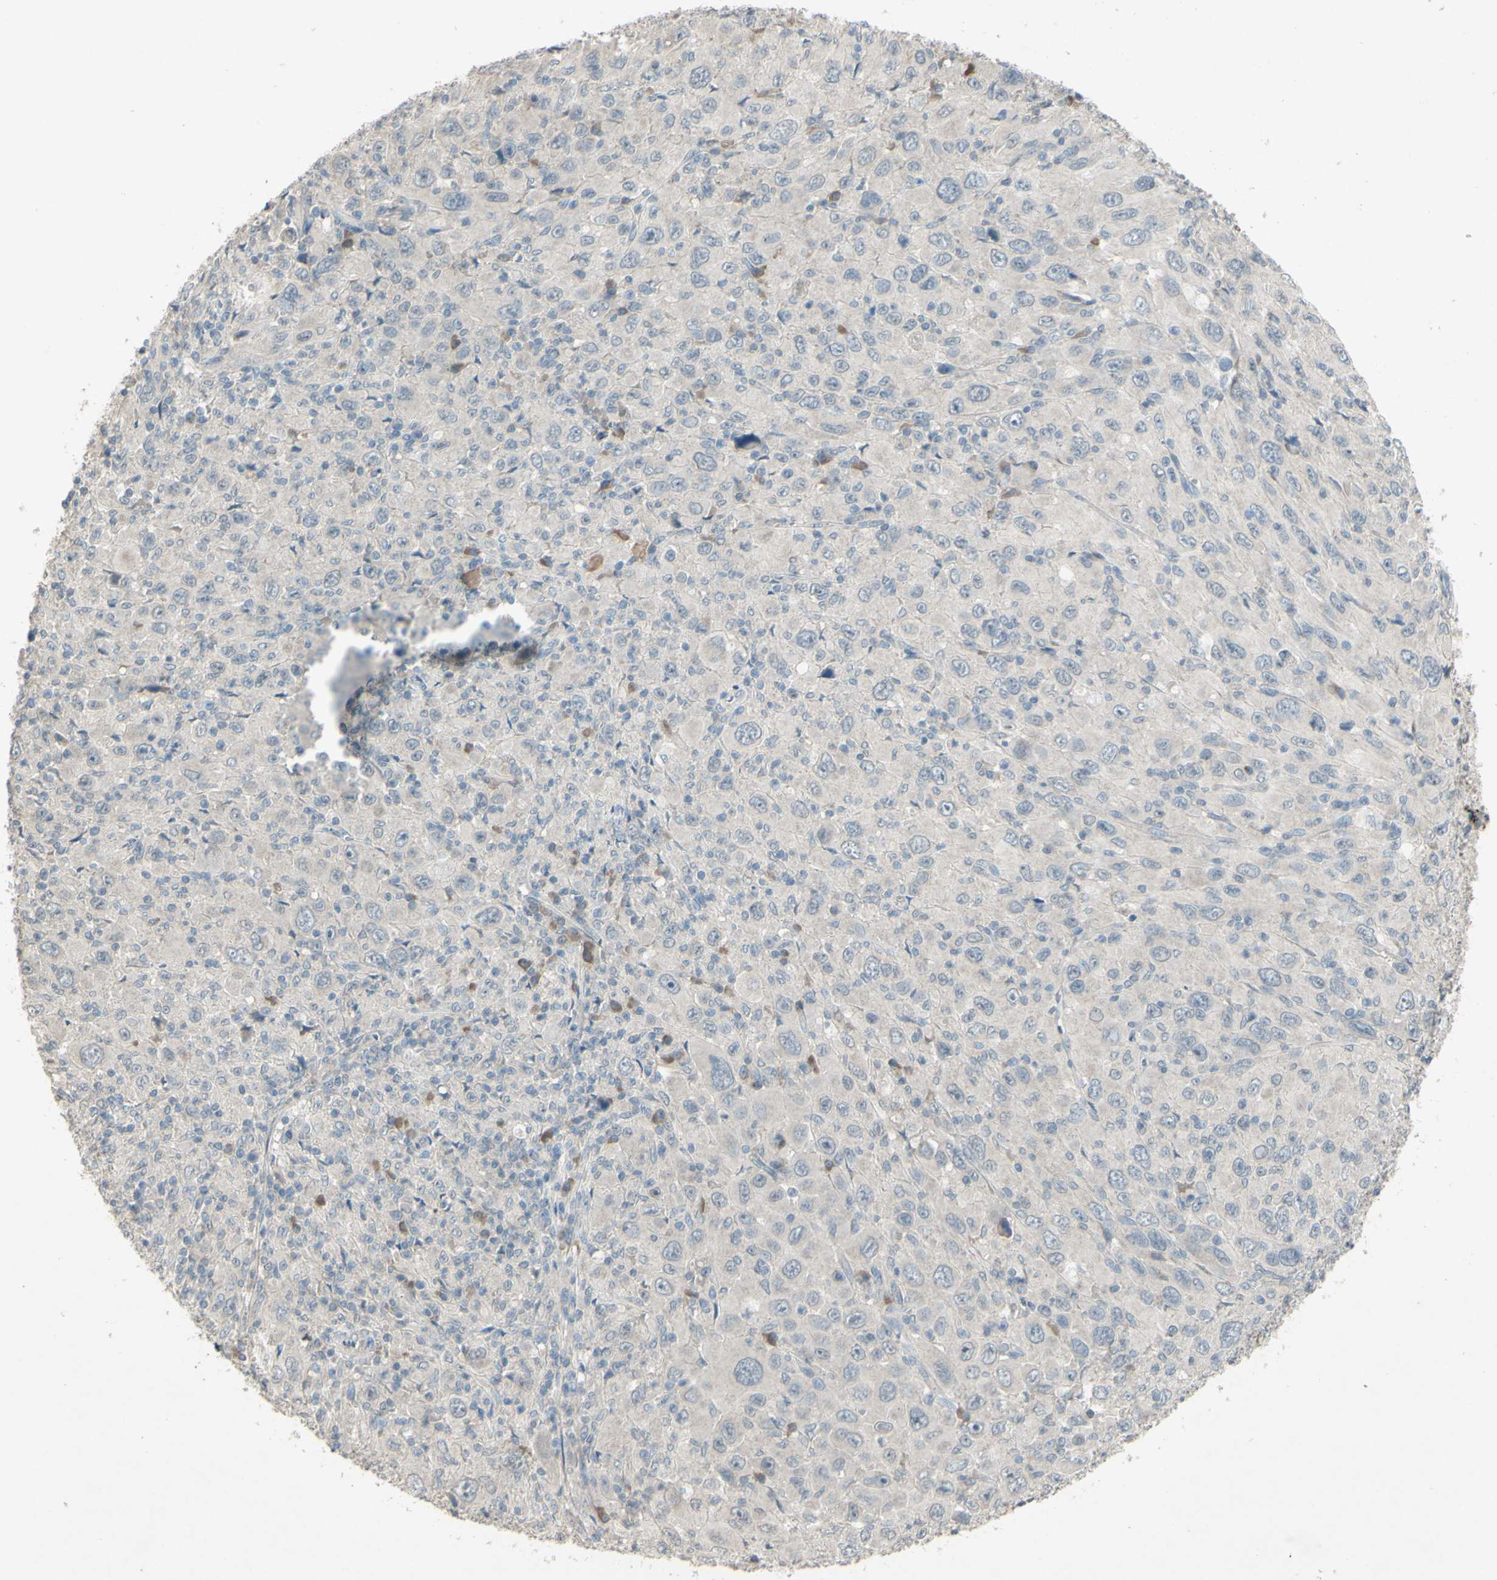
{"staining": {"intensity": "negative", "quantity": "none", "location": "none"}, "tissue": "melanoma", "cell_type": "Tumor cells", "image_type": "cancer", "snomed": [{"axis": "morphology", "description": "Malignant melanoma, Metastatic site"}, {"axis": "topography", "description": "Skin"}], "caption": "Histopathology image shows no significant protein staining in tumor cells of malignant melanoma (metastatic site).", "gene": "TIMM21", "patient": {"sex": "female", "age": 56}}